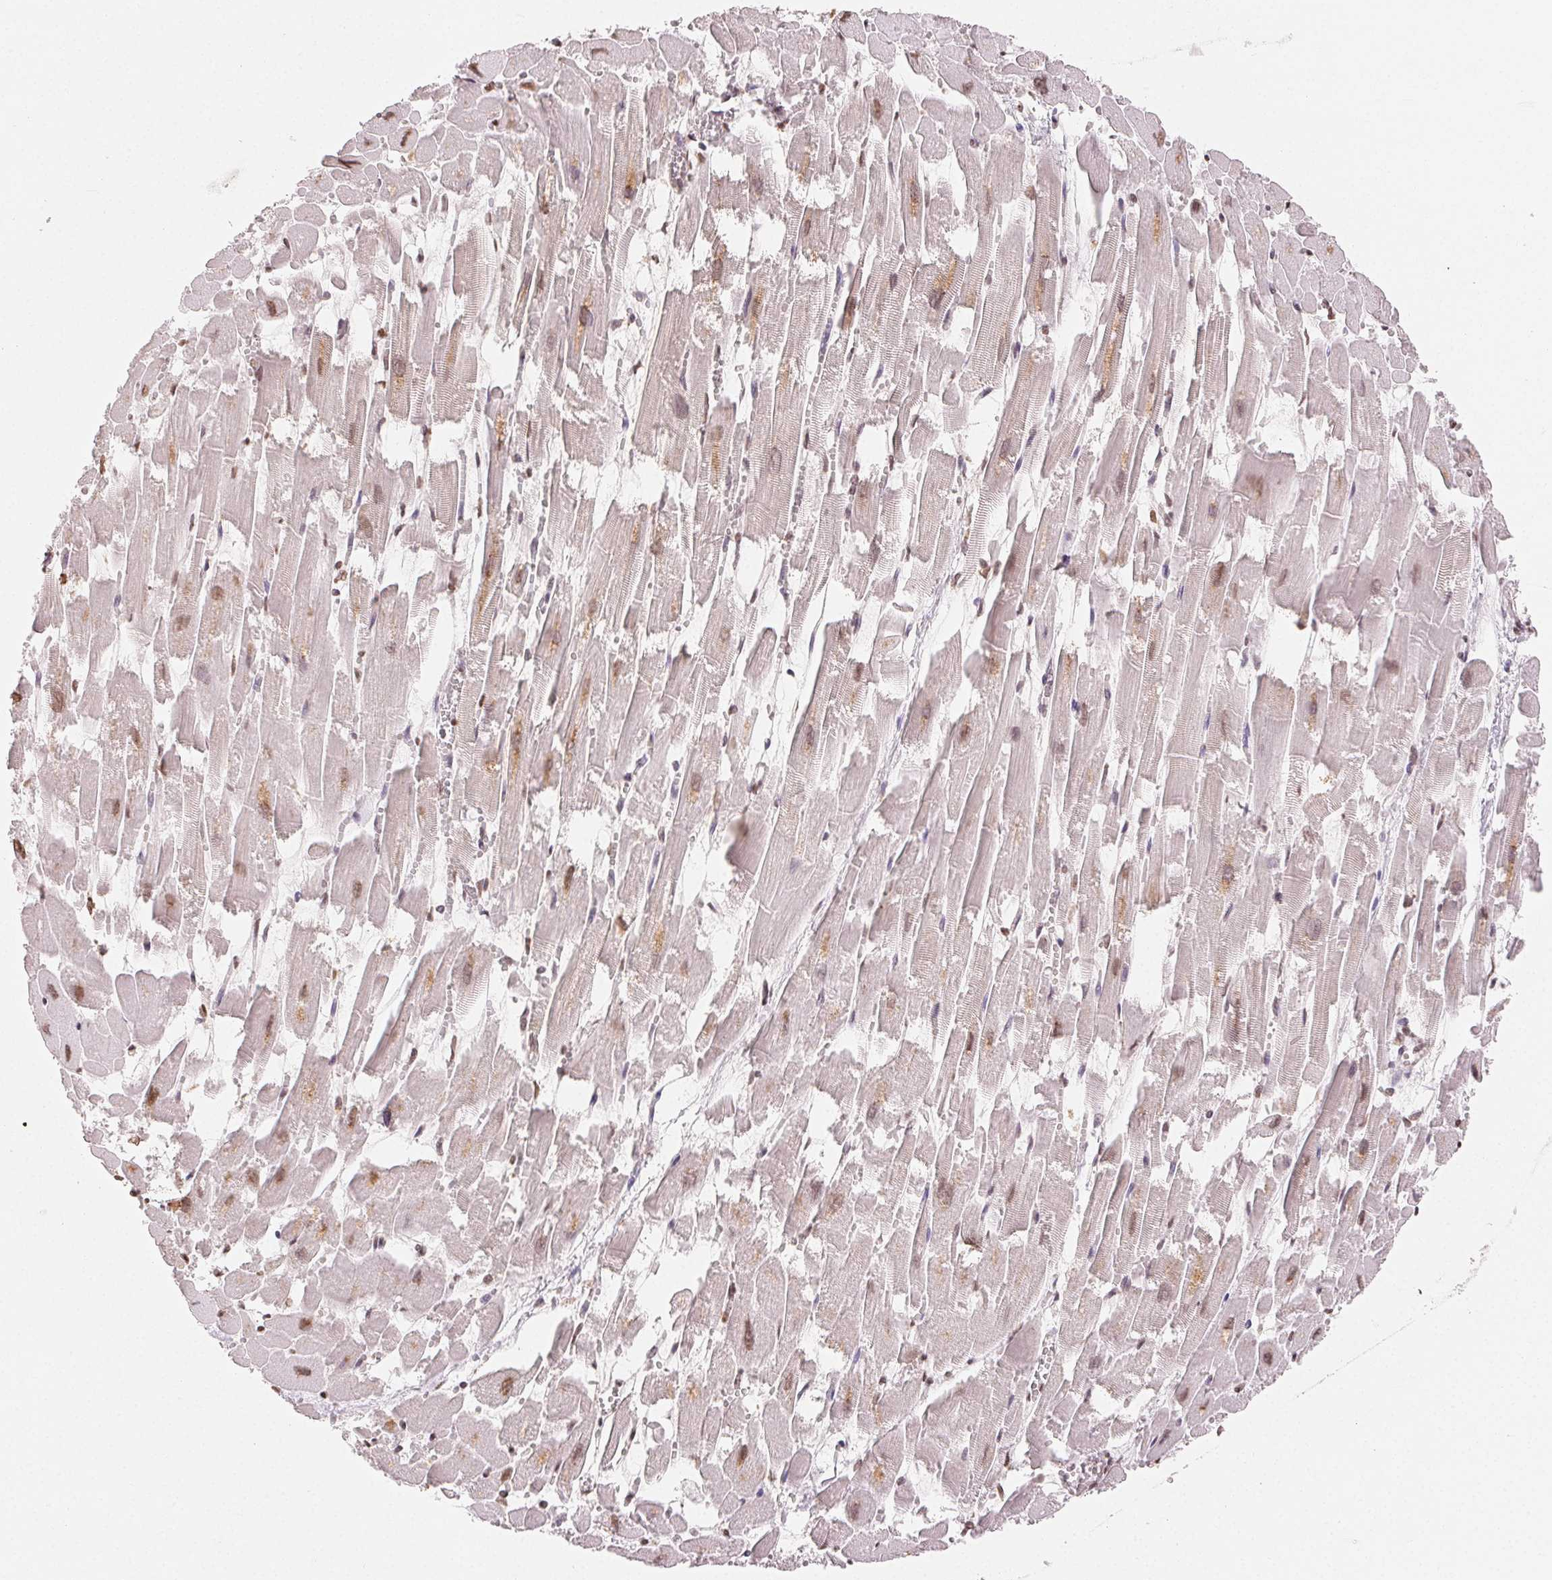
{"staining": {"intensity": "moderate", "quantity": "25%-75%", "location": "cytoplasmic/membranous,nuclear"}, "tissue": "heart muscle", "cell_type": "Cardiomyocytes", "image_type": "normal", "snomed": [{"axis": "morphology", "description": "Normal tissue, NOS"}, {"axis": "topography", "description": "Heart"}], "caption": "Moderate cytoplasmic/membranous,nuclear expression for a protein is appreciated in about 25%-75% of cardiomyocytes of benign heart muscle using IHC.", "gene": "TBP", "patient": {"sex": "female", "age": 52}}